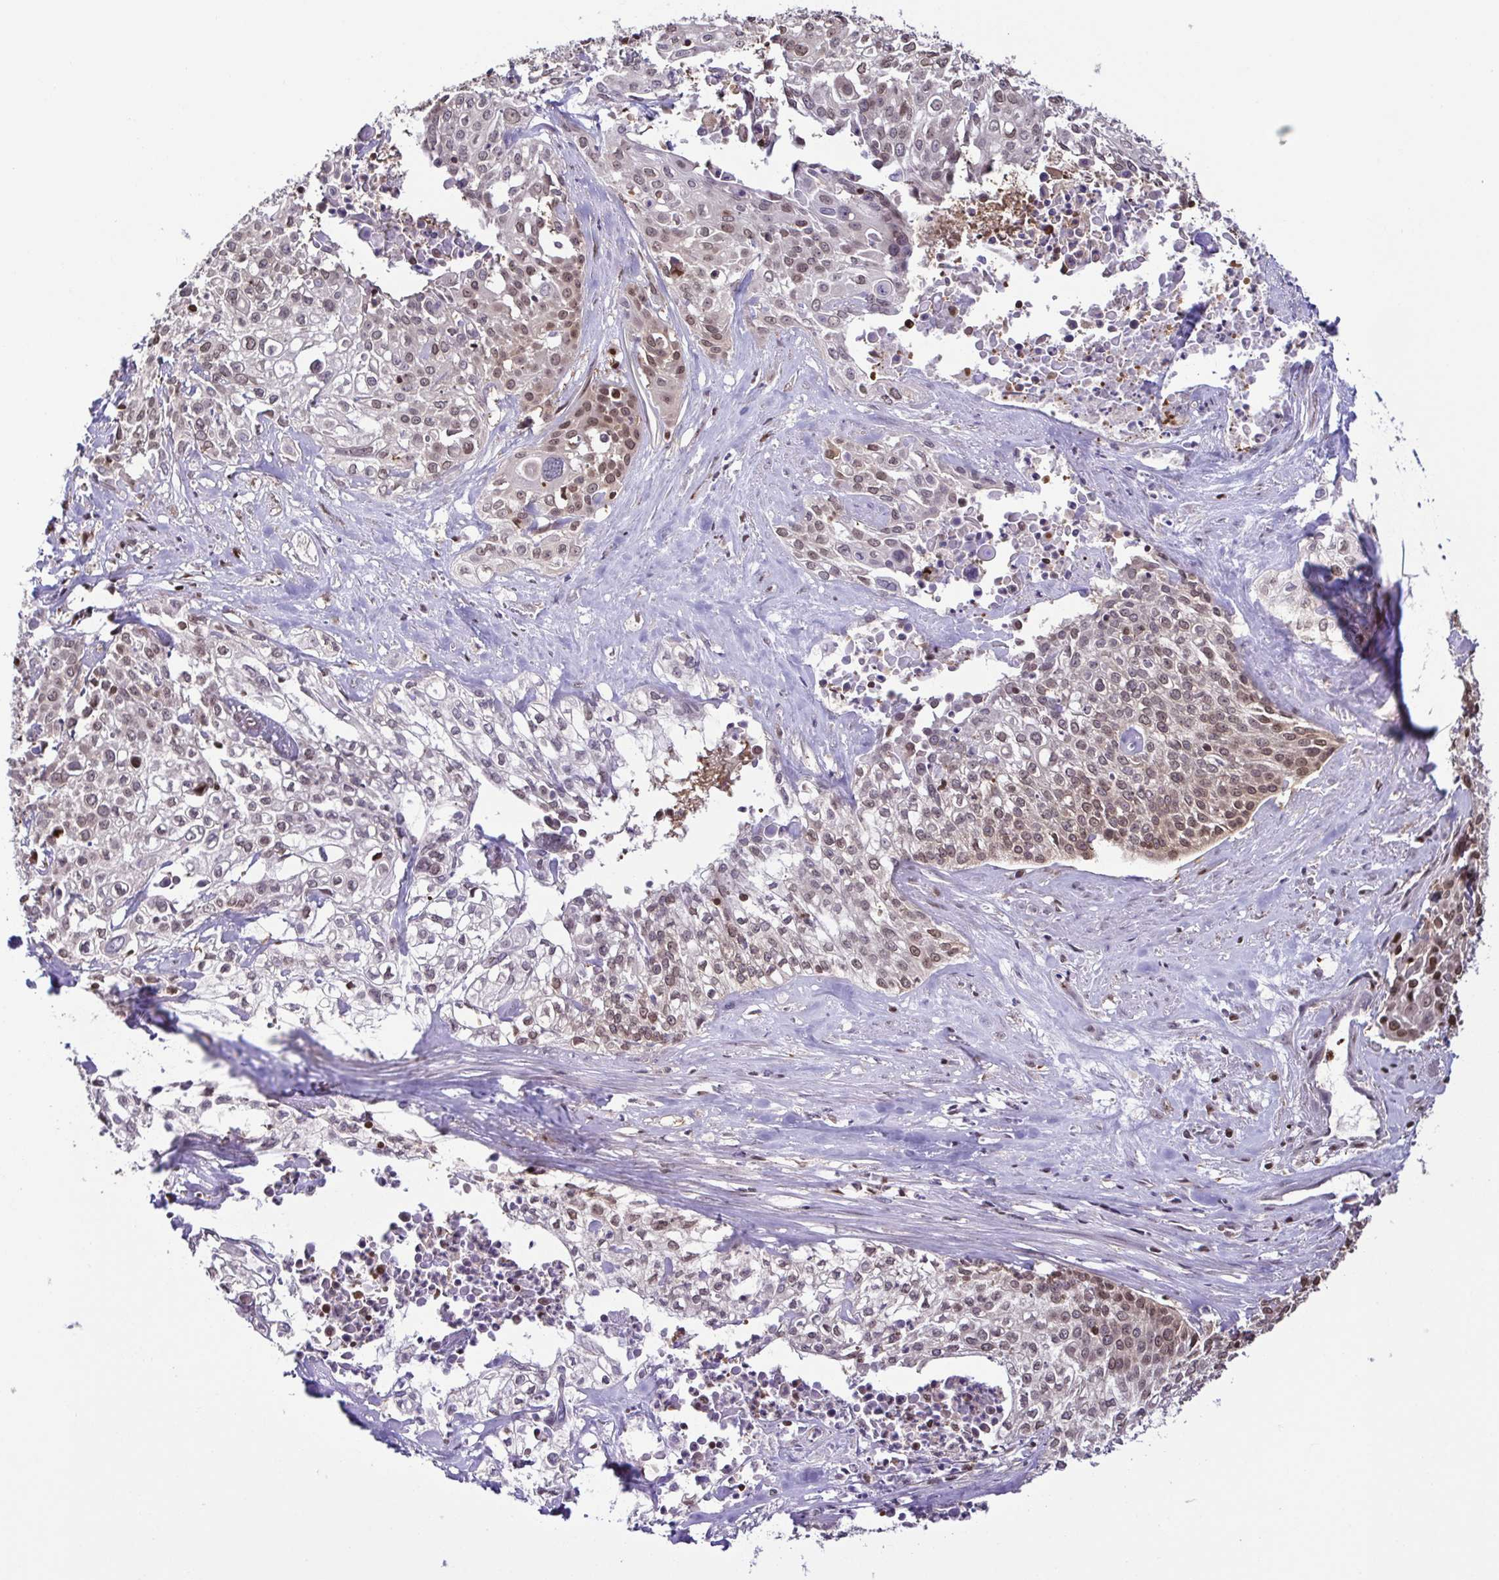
{"staining": {"intensity": "moderate", "quantity": "<25%", "location": "nuclear"}, "tissue": "cervical cancer", "cell_type": "Tumor cells", "image_type": "cancer", "snomed": [{"axis": "morphology", "description": "Squamous cell carcinoma, NOS"}, {"axis": "topography", "description": "Cervix"}], "caption": "This histopathology image shows immunohistochemistry staining of human cervical squamous cell carcinoma, with low moderate nuclear staining in approximately <25% of tumor cells.", "gene": "PSMB9", "patient": {"sex": "female", "age": 39}}